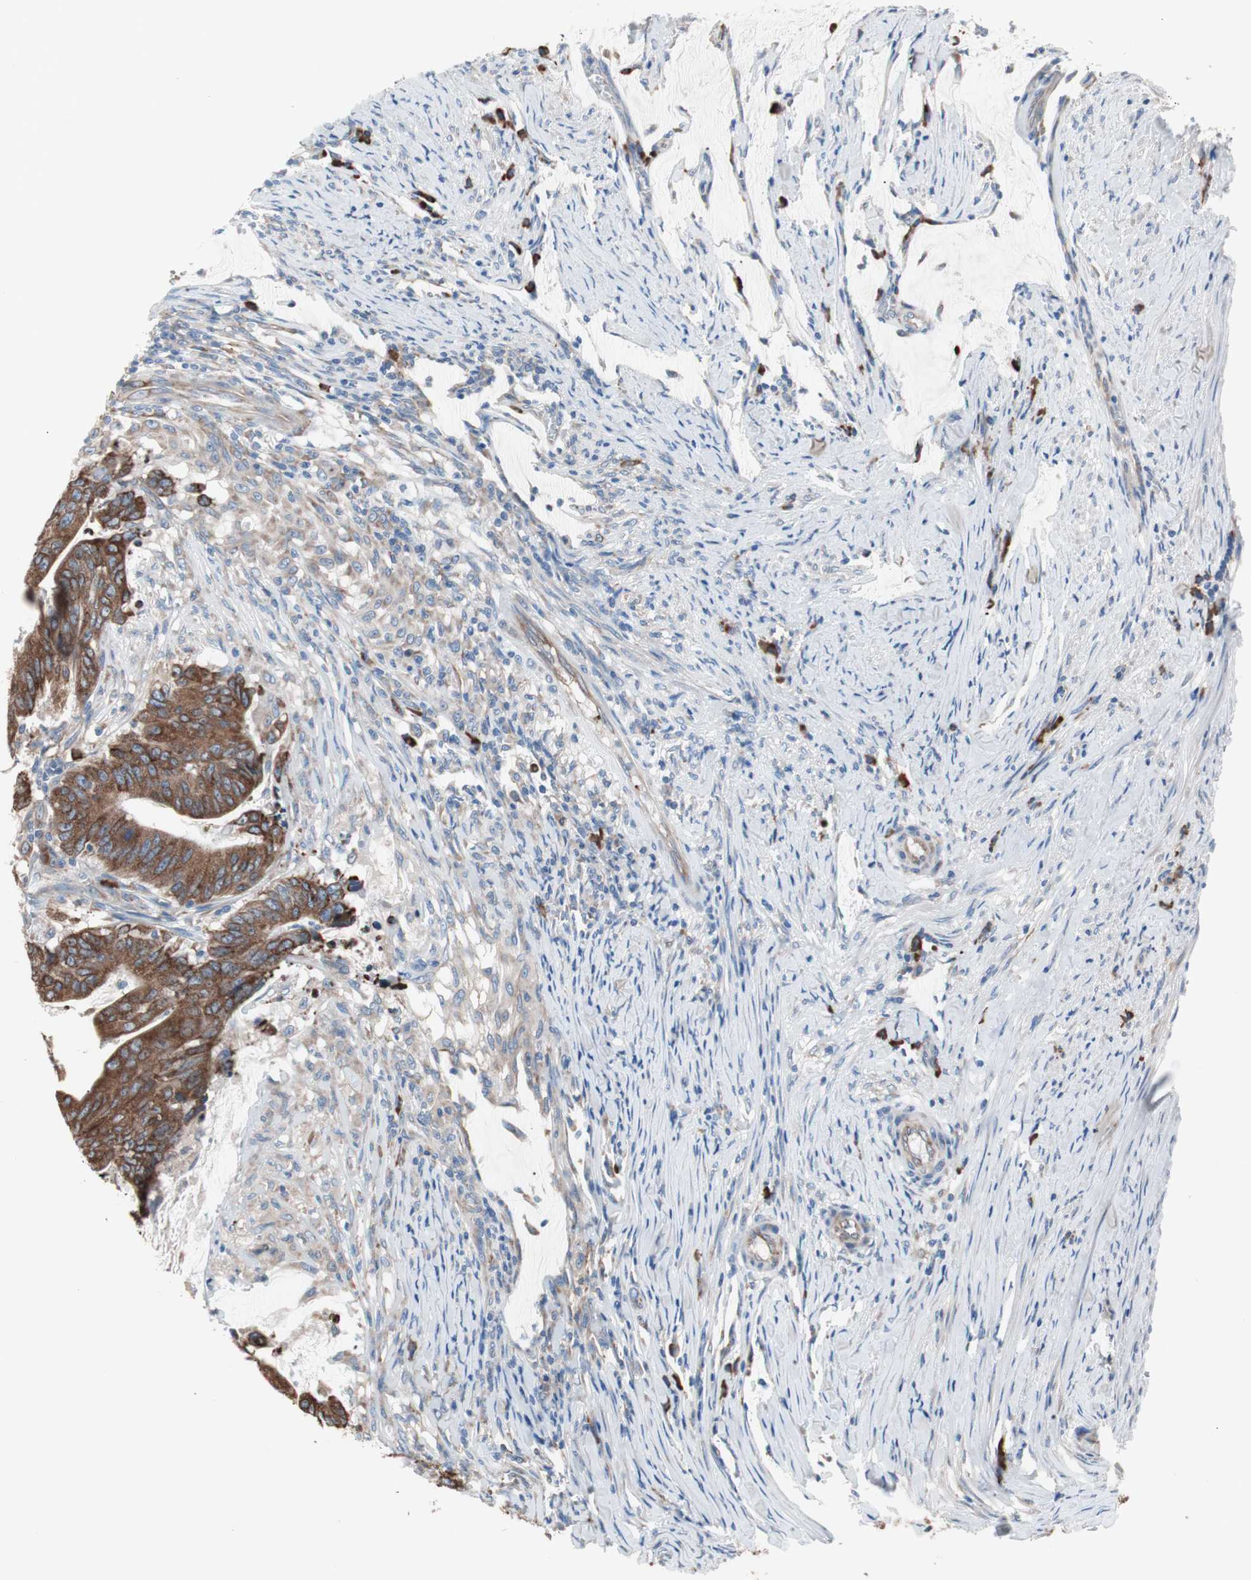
{"staining": {"intensity": "moderate", "quantity": ">75%", "location": "cytoplasmic/membranous"}, "tissue": "colorectal cancer", "cell_type": "Tumor cells", "image_type": "cancer", "snomed": [{"axis": "morphology", "description": "Adenocarcinoma, NOS"}, {"axis": "topography", "description": "Colon"}], "caption": "Brown immunohistochemical staining in colorectal adenocarcinoma exhibits moderate cytoplasmic/membranous staining in approximately >75% of tumor cells.", "gene": "SLC27A4", "patient": {"sex": "male", "age": 45}}